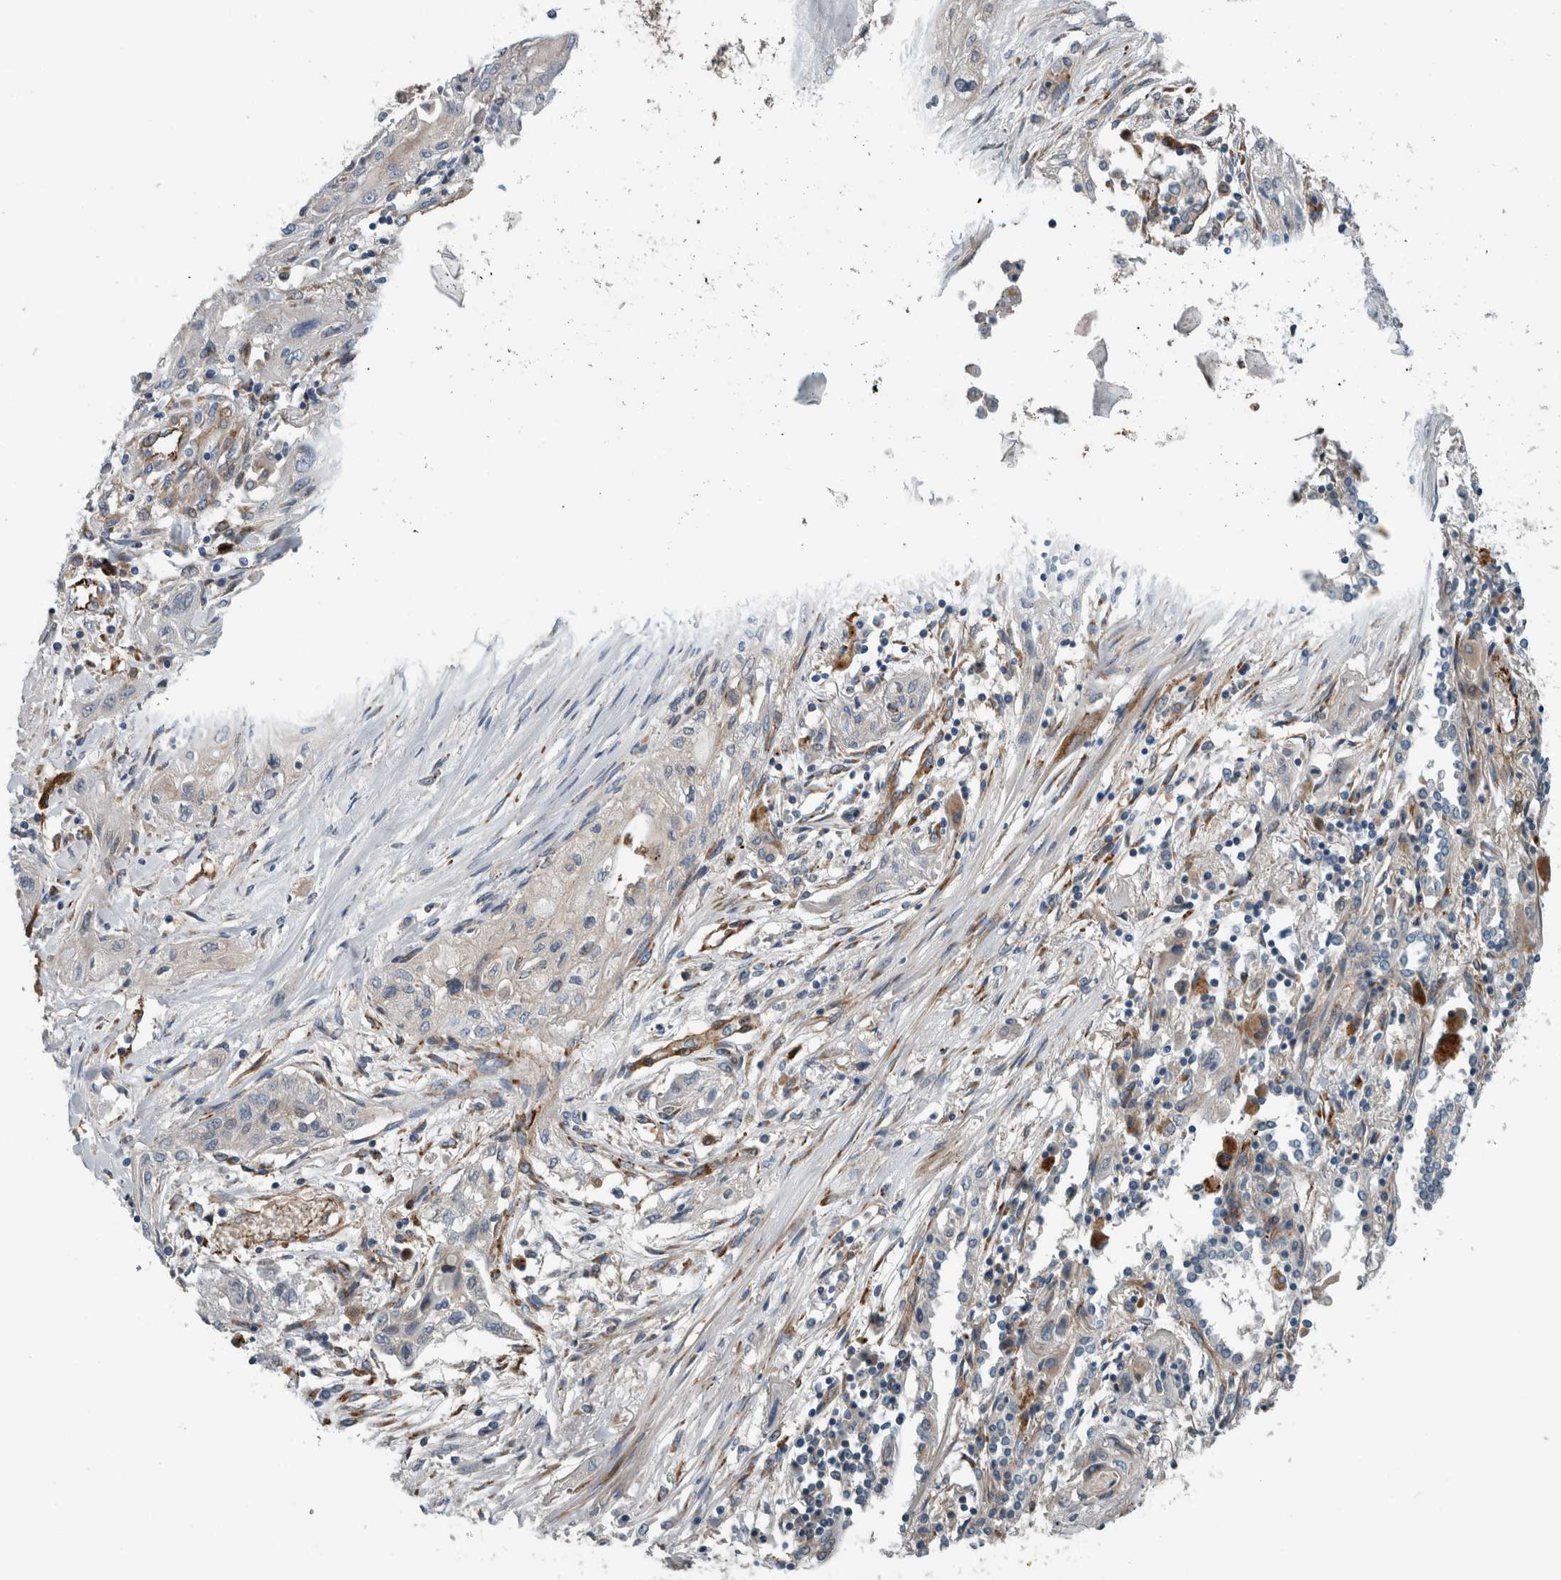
{"staining": {"intensity": "weak", "quantity": "<25%", "location": "cytoplasmic/membranous"}, "tissue": "lung cancer", "cell_type": "Tumor cells", "image_type": "cancer", "snomed": [{"axis": "morphology", "description": "Squamous cell carcinoma, NOS"}, {"axis": "topography", "description": "Lung"}], "caption": "Tumor cells show no significant protein staining in lung cancer (squamous cell carcinoma). (Brightfield microscopy of DAB immunohistochemistry (IHC) at high magnification).", "gene": "GLT8D2", "patient": {"sex": "female", "age": 47}}